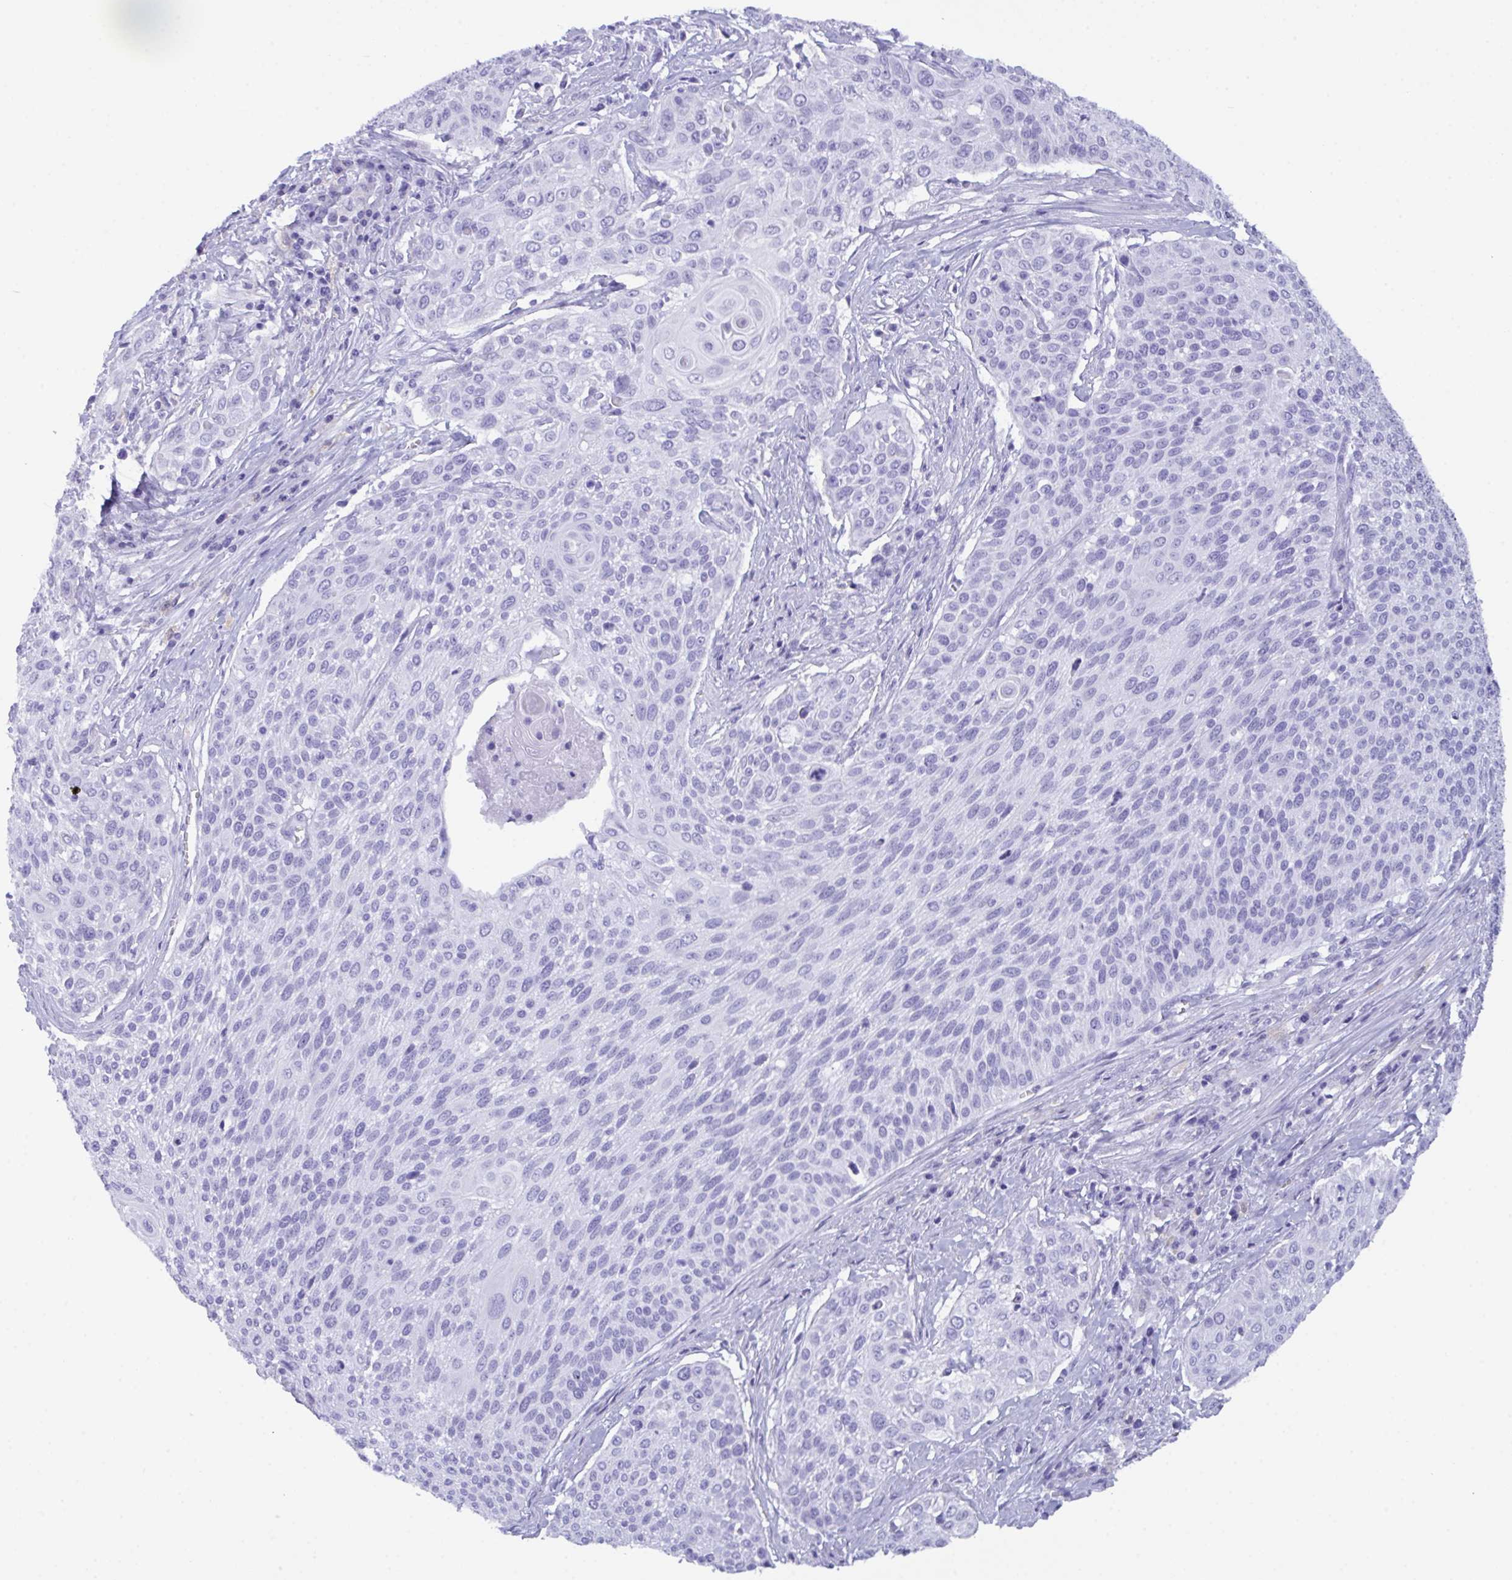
{"staining": {"intensity": "negative", "quantity": "none", "location": "none"}, "tissue": "cervical cancer", "cell_type": "Tumor cells", "image_type": "cancer", "snomed": [{"axis": "morphology", "description": "Squamous cell carcinoma, NOS"}, {"axis": "topography", "description": "Cervix"}], "caption": "An image of cervical squamous cell carcinoma stained for a protein demonstrates no brown staining in tumor cells. (Immunohistochemistry, brightfield microscopy, high magnification).", "gene": "ZNF850", "patient": {"sex": "female", "age": 31}}